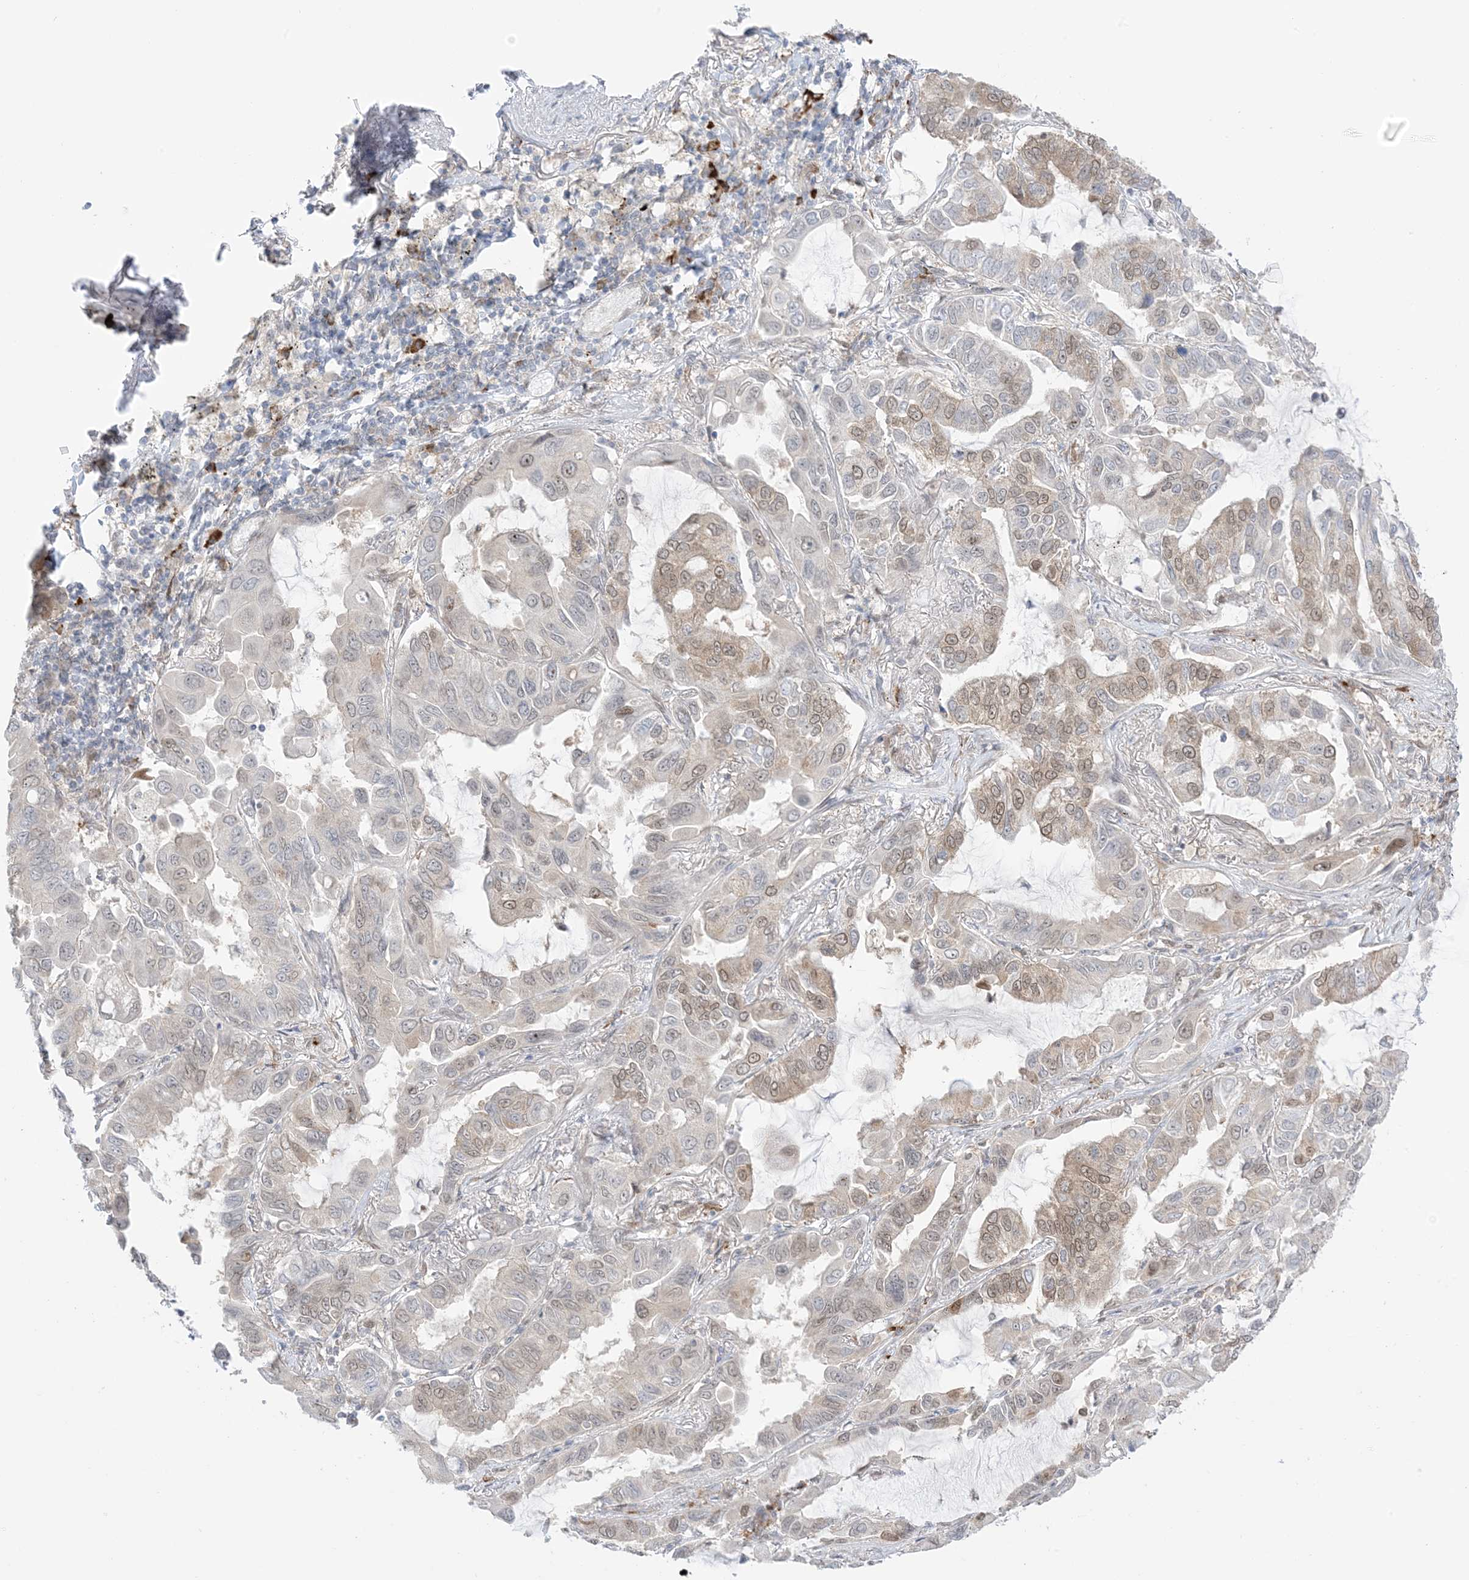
{"staining": {"intensity": "weak", "quantity": "<25%", "location": "cytoplasmic/membranous,nuclear"}, "tissue": "lung cancer", "cell_type": "Tumor cells", "image_type": "cancer", "snomed": [{"axis": "morphology", "description": "Adenocarcinoma, NOS"}, {"axis": "topography", "description": "Lung"}], "caption": "A photomicrograph of adenocarcinoma (lung) stained for a protein shows no brown staining in tumor cells.", "gene": "UBE2E2", "patient": {"sex": "male", "age": 64}}